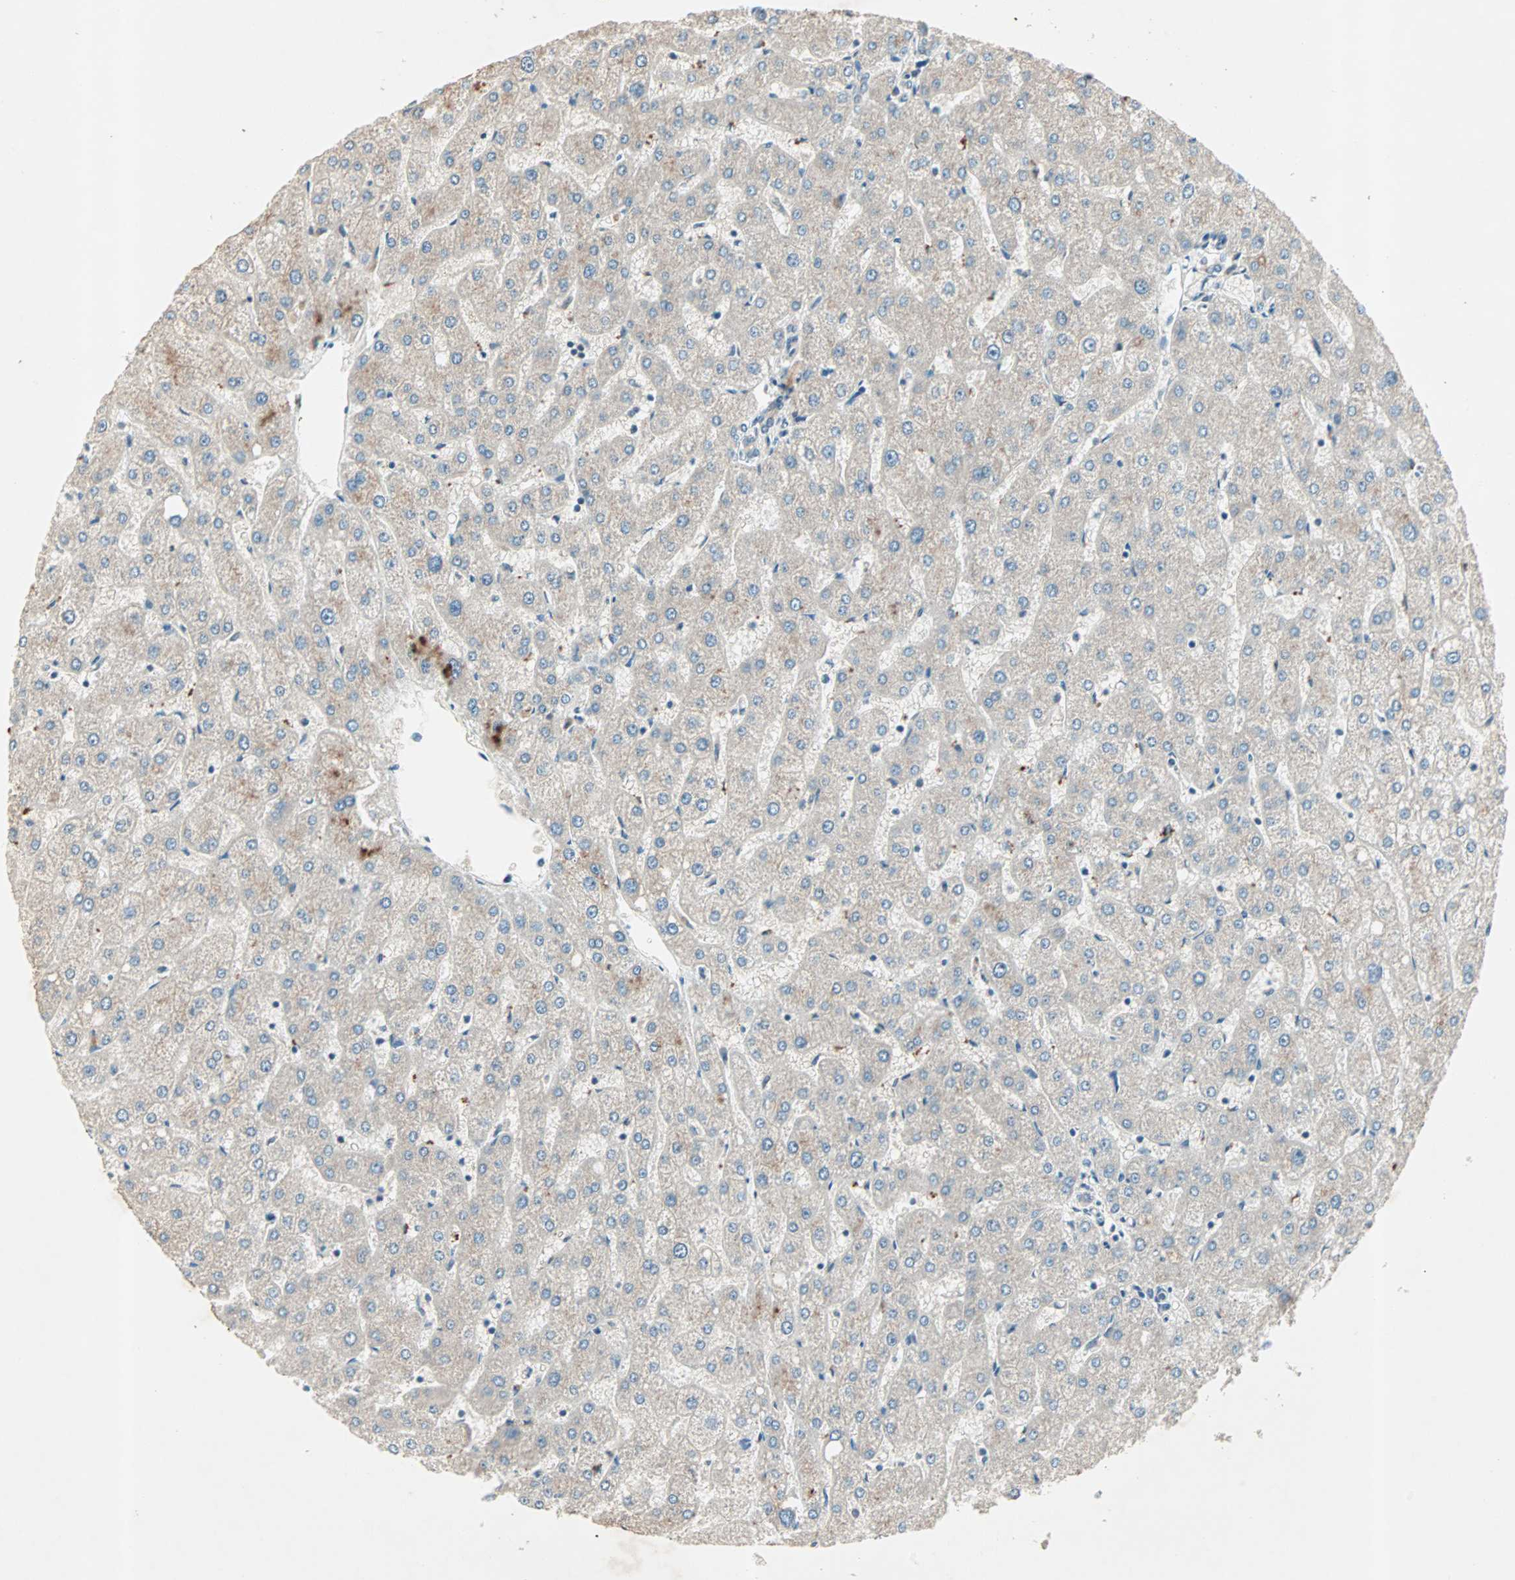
{"staining": {"intensity": "negative", "quantity": "none", "location": "none"}, "tissue": "liver", "cell_type": "Cholangiocytes", "image_type": "normal", "snomed": [{"axis": "morphology", "description": "Normal tissue, NOS"}, {"axis": "topography", "description": "Liver"}], "caption": "Photomicrograph shows no significant protein staining in cholangiocytes of benign liver.", "gene": "PGBD1", "patient": {"sex": "male", "age": 67}}